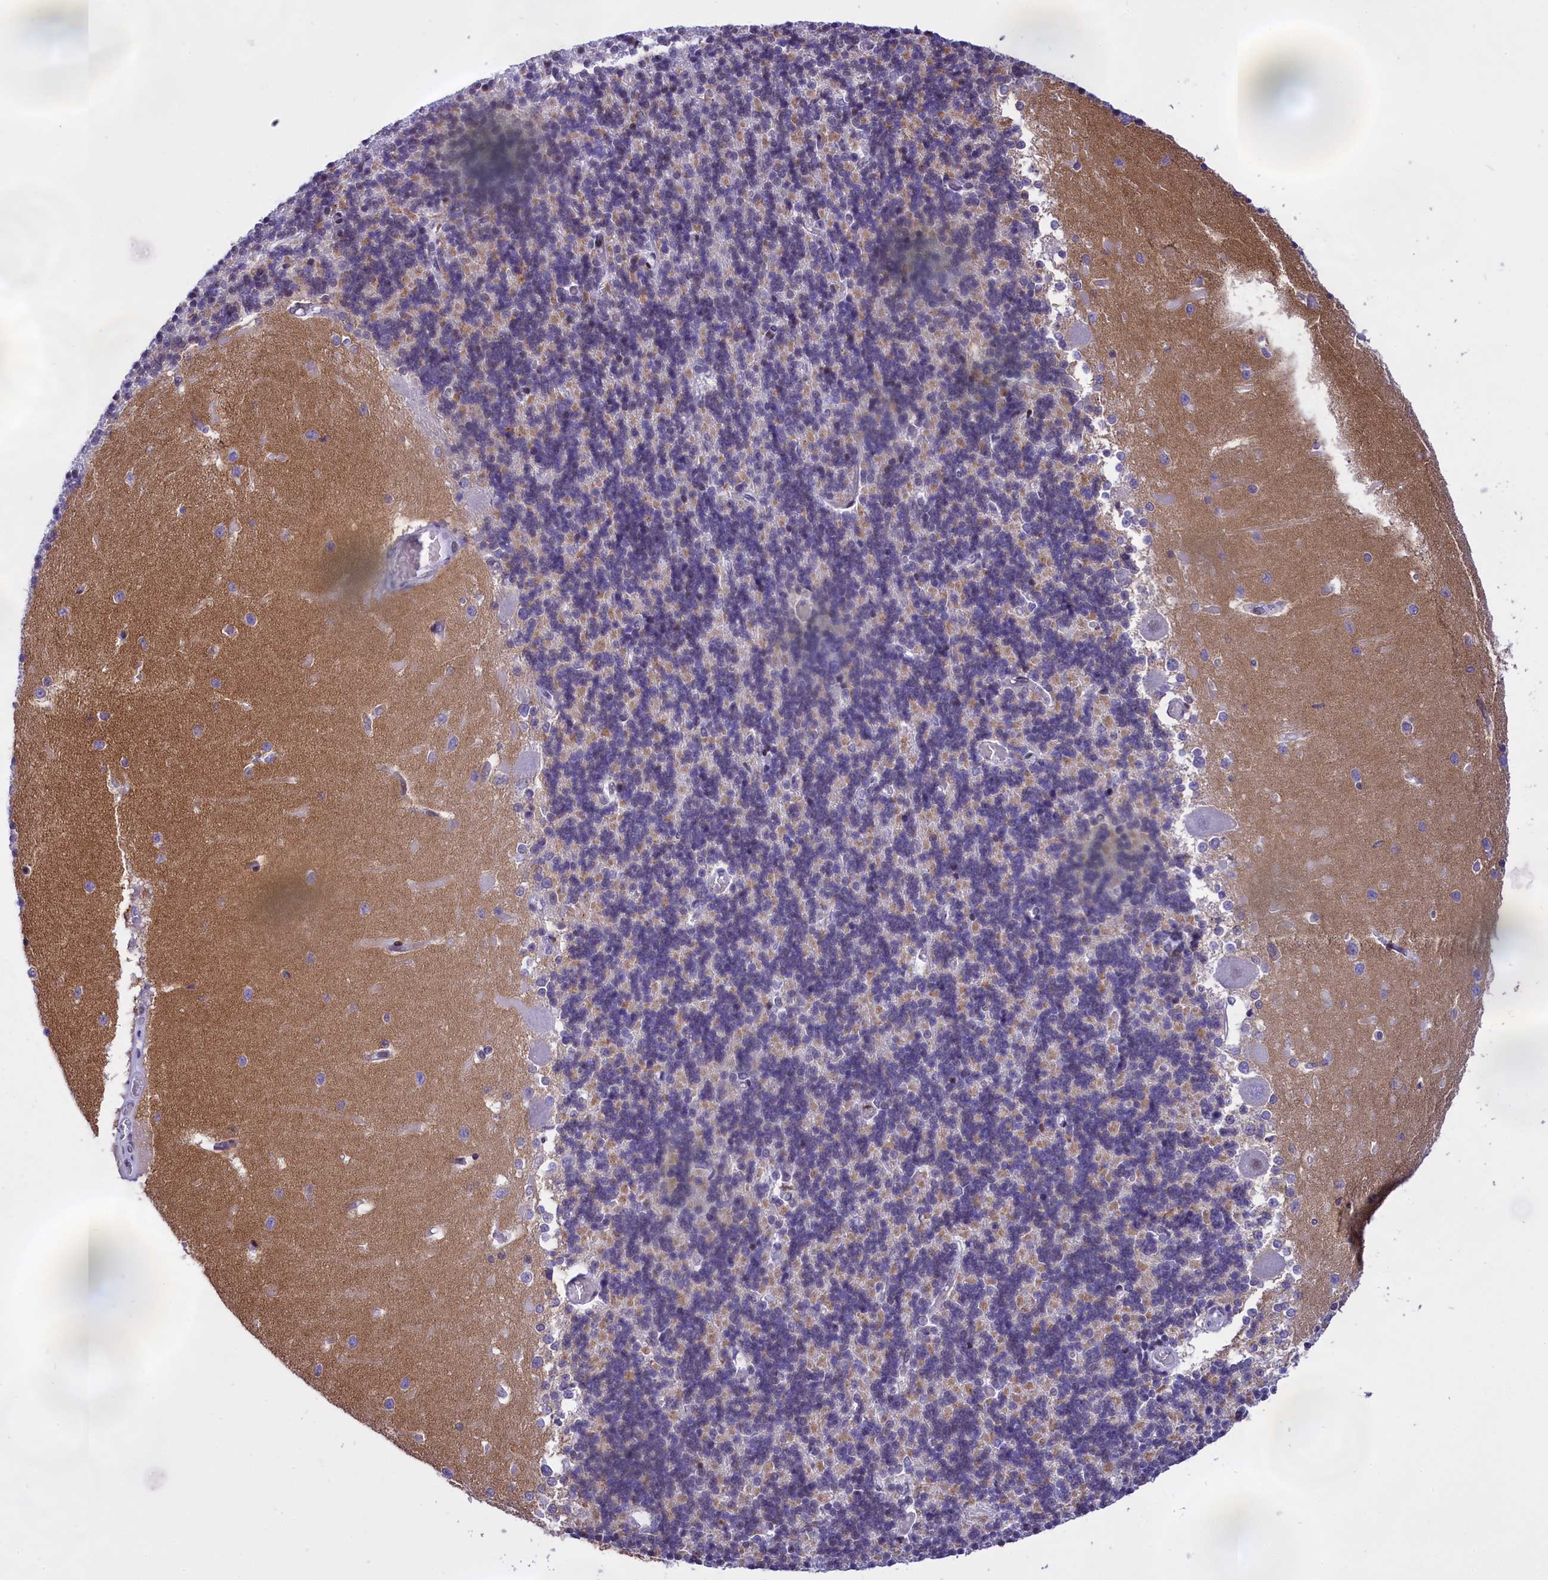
{"staining": {"intensity": "negative", "quantity": "none", "location": "none"}, "tissue": "cerebellum", "cell_type": "Cells in granular layer", "image_type": "normal", "snomed": [{"axis": "morphology", "description": "Normal tissue, NOS"}, {"axis": "topography", "description": "Cerebellum"}], "caption": "This is an immunohistochemistry photomicrograph of normal human cerebellum. There is no positivity in cells in granular layer.", "gene": "SPIRE2", "patient": {"sex": "male", "age": 37}}